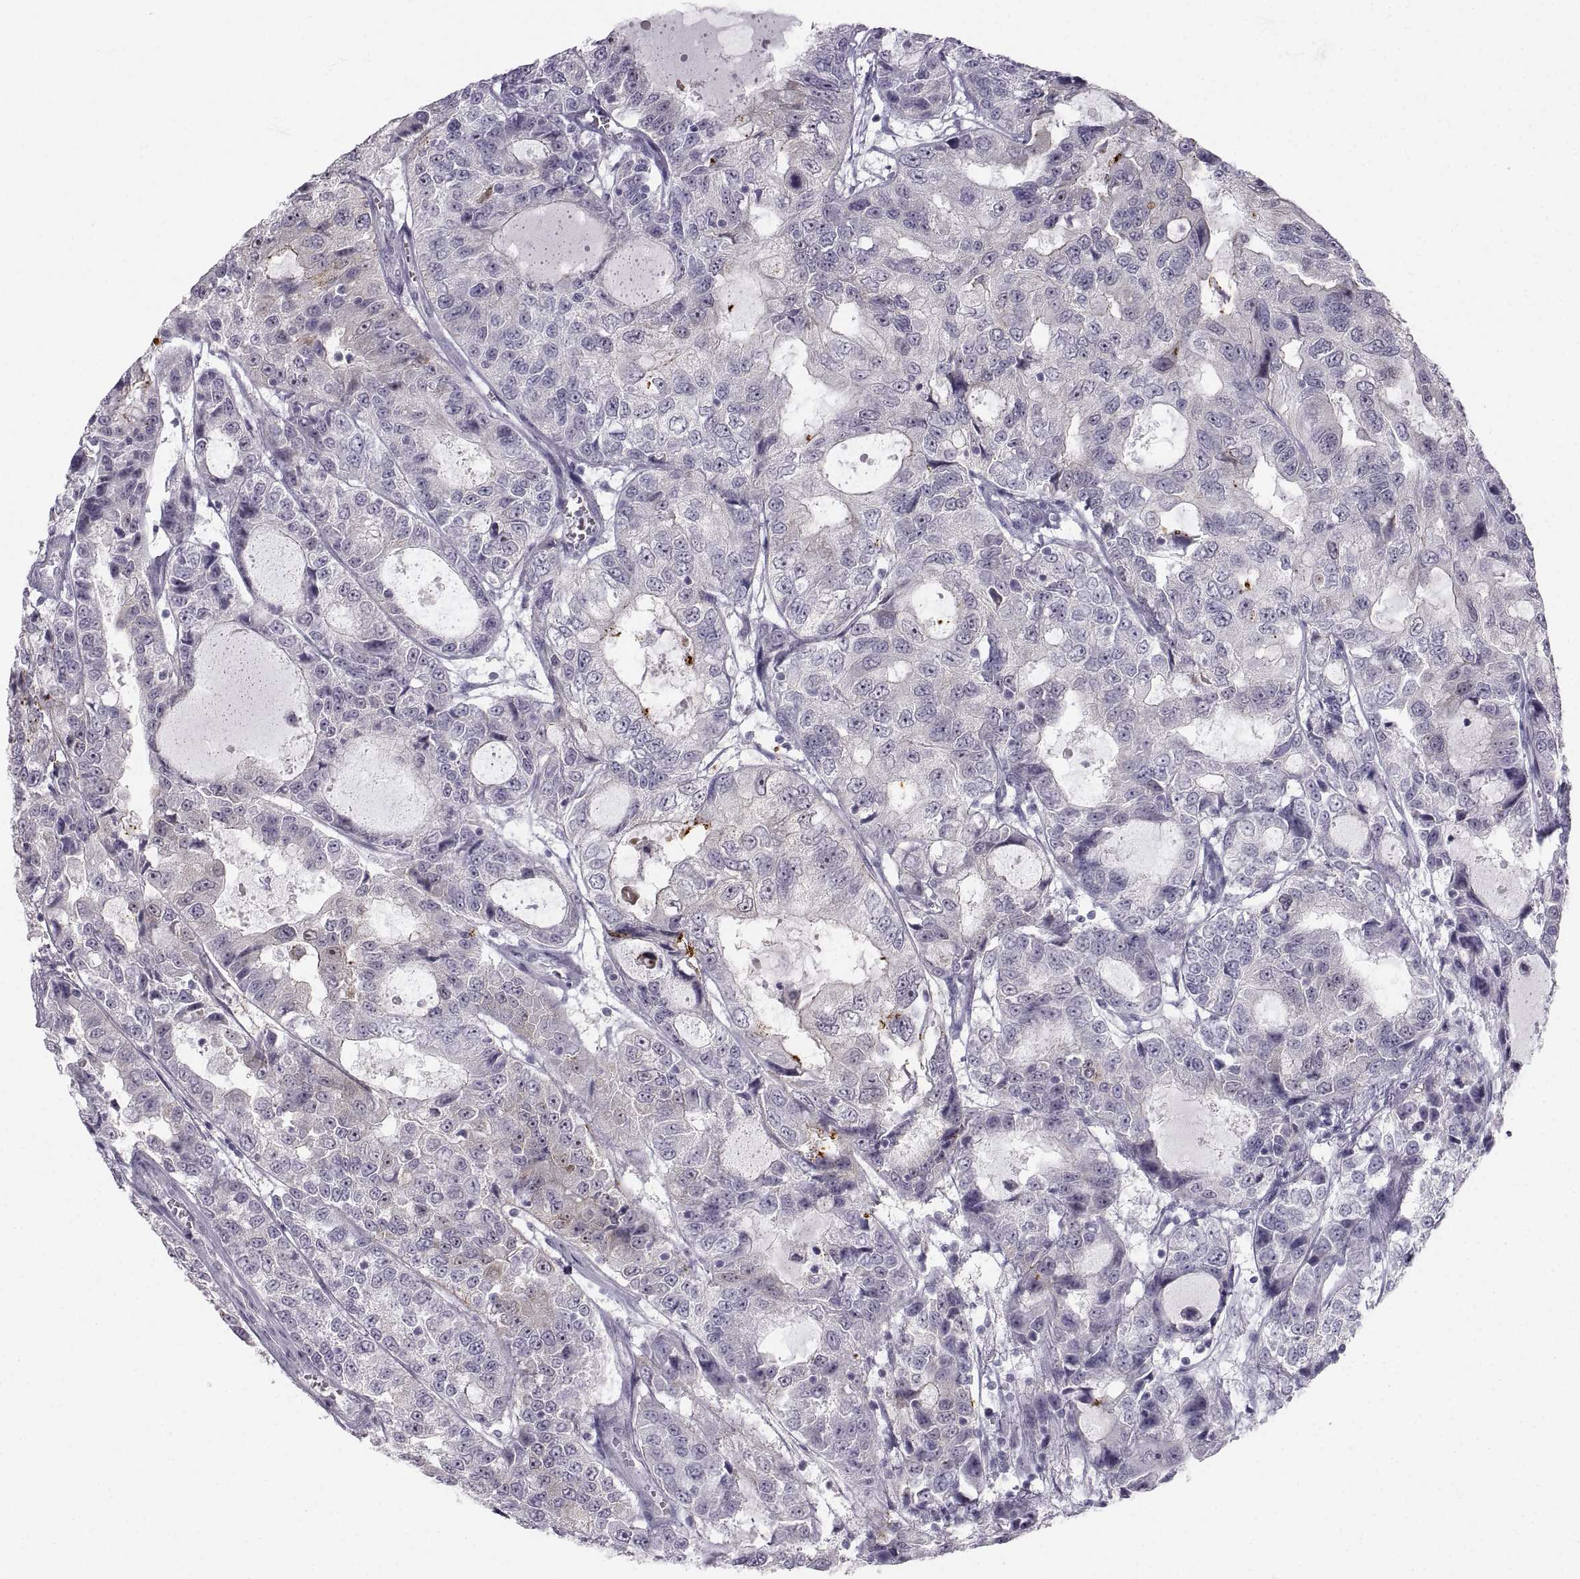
{"staining": {"intensity": "weak", "quantity": "<25%", "location": "cytoplasmic/membranous"}, "tissue": "urothelial cancer", "cell_type": "Tumor cells", "image_type": "cancer", "snomed": [{"axis": "morphology", "description": "Urothelial carcinoma, NOS"}, {"axis": "morphology", "description": "Urothelial carcinoma, High grade"}, {"axis": "topography", "description": "Urinary bladder"}], "caption": "High-grade urothelial carcinoma stained for a protein using immunohistochemistry (IHC) exhibits no staining tumor cells.", "gene": "ZNF185", "patient": {"sex": "female", "age": 73}}